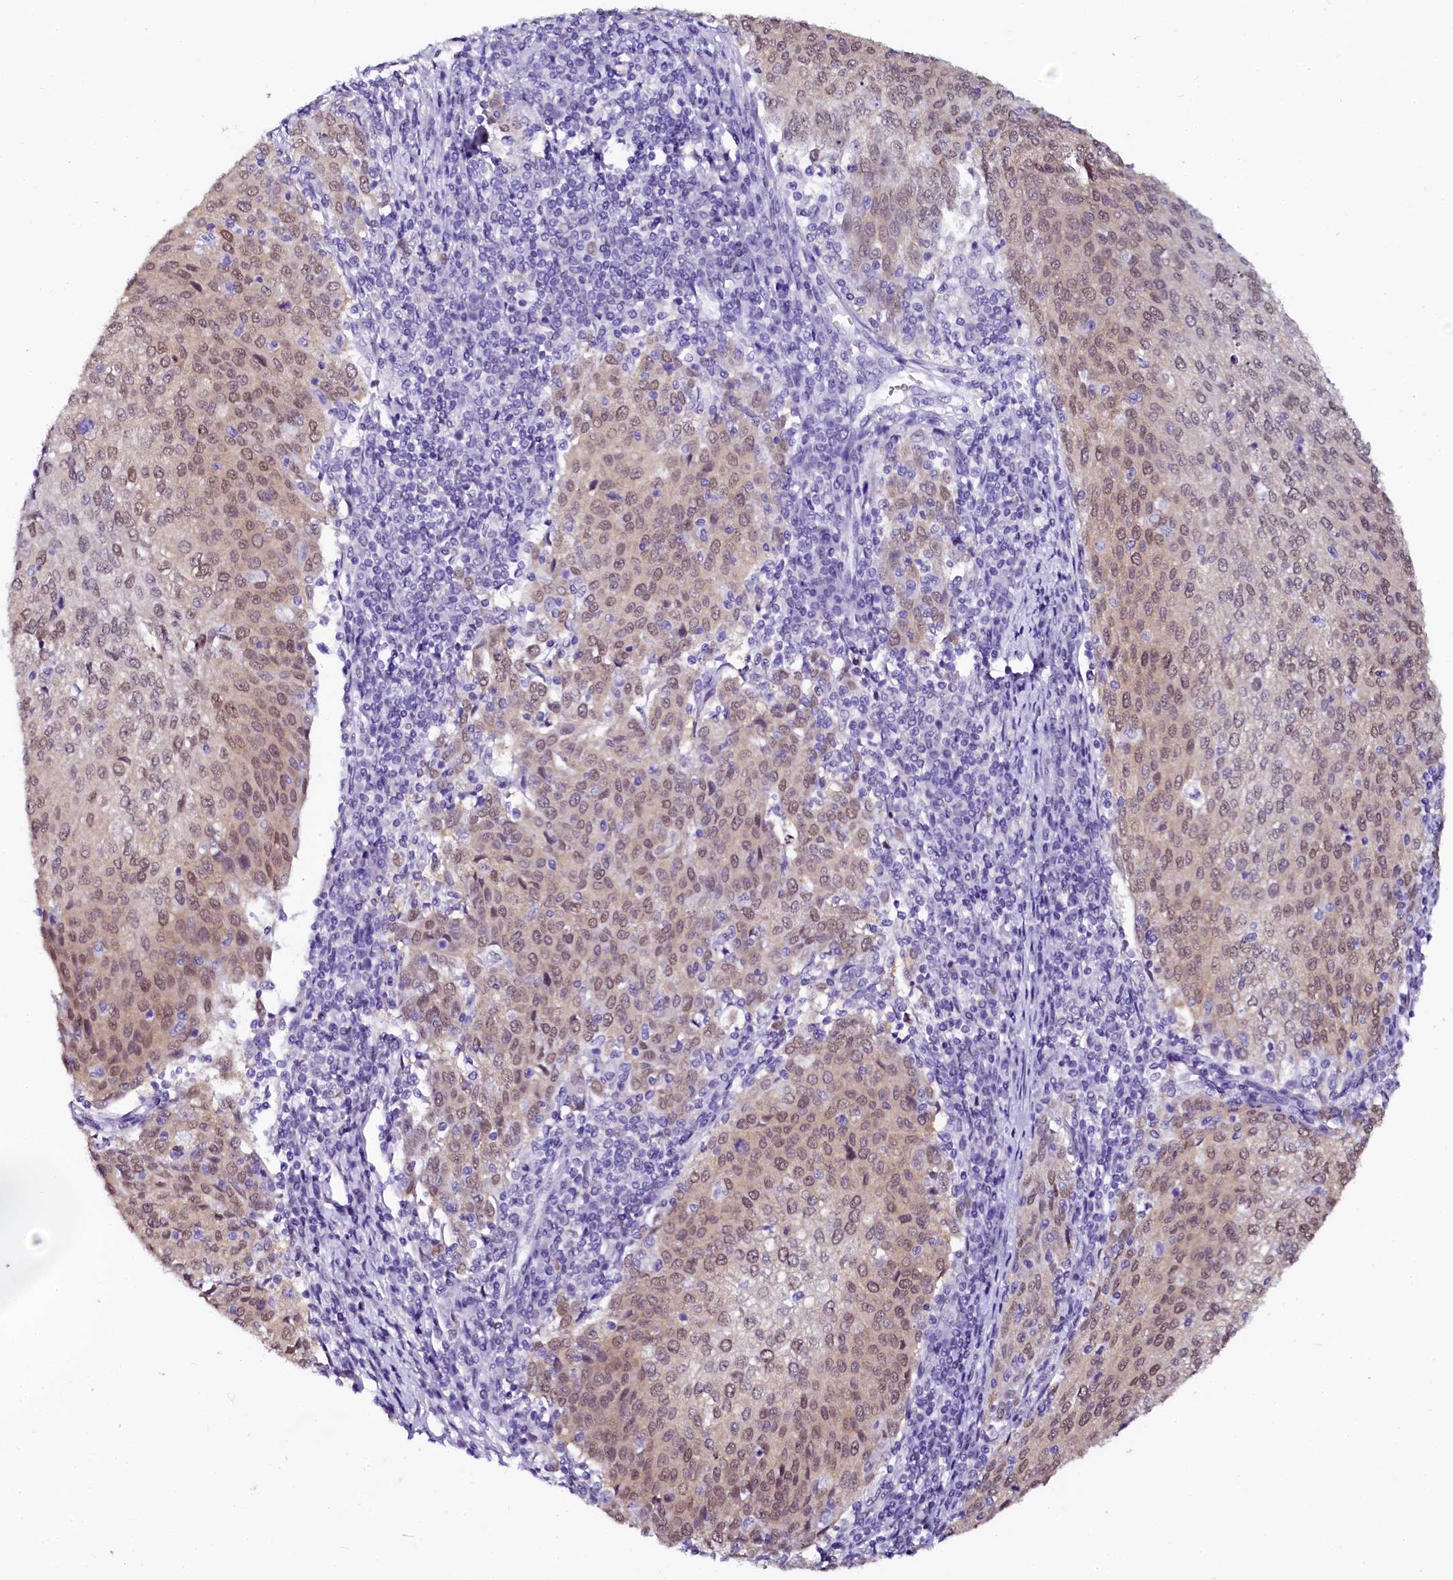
{"staining": {"intensity": "weak", "quantity": ">75%", "location": "nuclear"}, "tissue": "cervical cancer", "cell_type": "Tumor cells", "image_type": "cancer", "snomed": [{"axis": "morphology", "description": "Squamous cell carcinoma, NOS"}, {"axis": "topography", "description": "Cervix"}], "caption": "Cervical cancer stained with DAB immunohistochemistry exhibits low levels of weak nuclear staining in approximately >75% of tumor cells.", "gene": "SORD", "patient": {"sex": "female", "age": 46}}